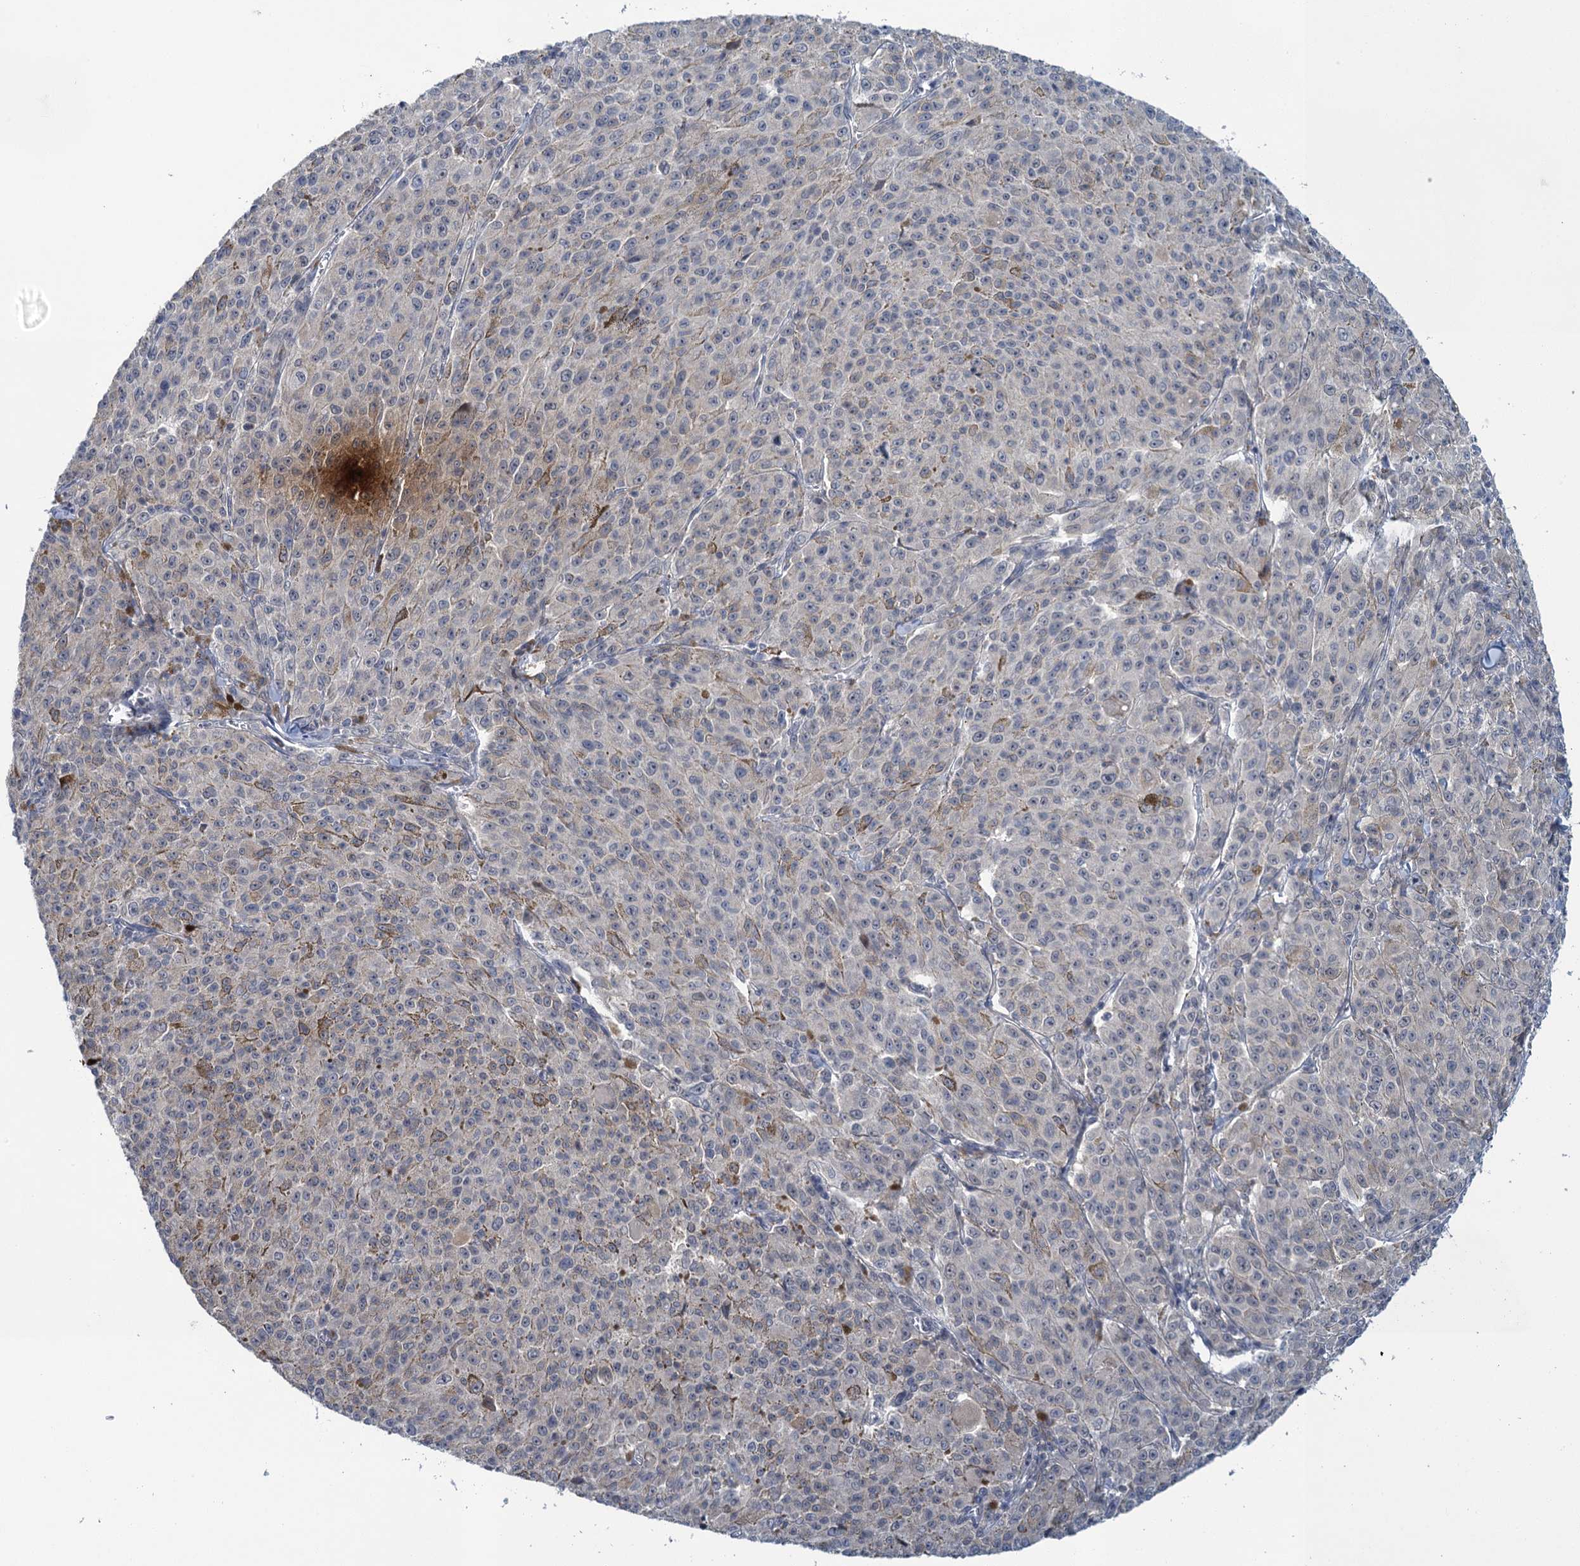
{"staining": {"intensity": "negative", "quantity": "none", "location": "none"}, "tissue": "melanoma", "cell_type": "Tumor cells", "image_type": "cancer", "snomed": [{"axis": "morphology", "description": "Malignant melanoma, NOS"}, {"axis": "topography", "description": "Skin"}], "caption": "High magnification brightfield microscopy of melanoma stained with DAB (brown) and counterstained with hematoxylin (blue): tumor cells show no significant positivity.", "gene": "MRFAP1", "patient": {"sex": "female", "age": 52}}